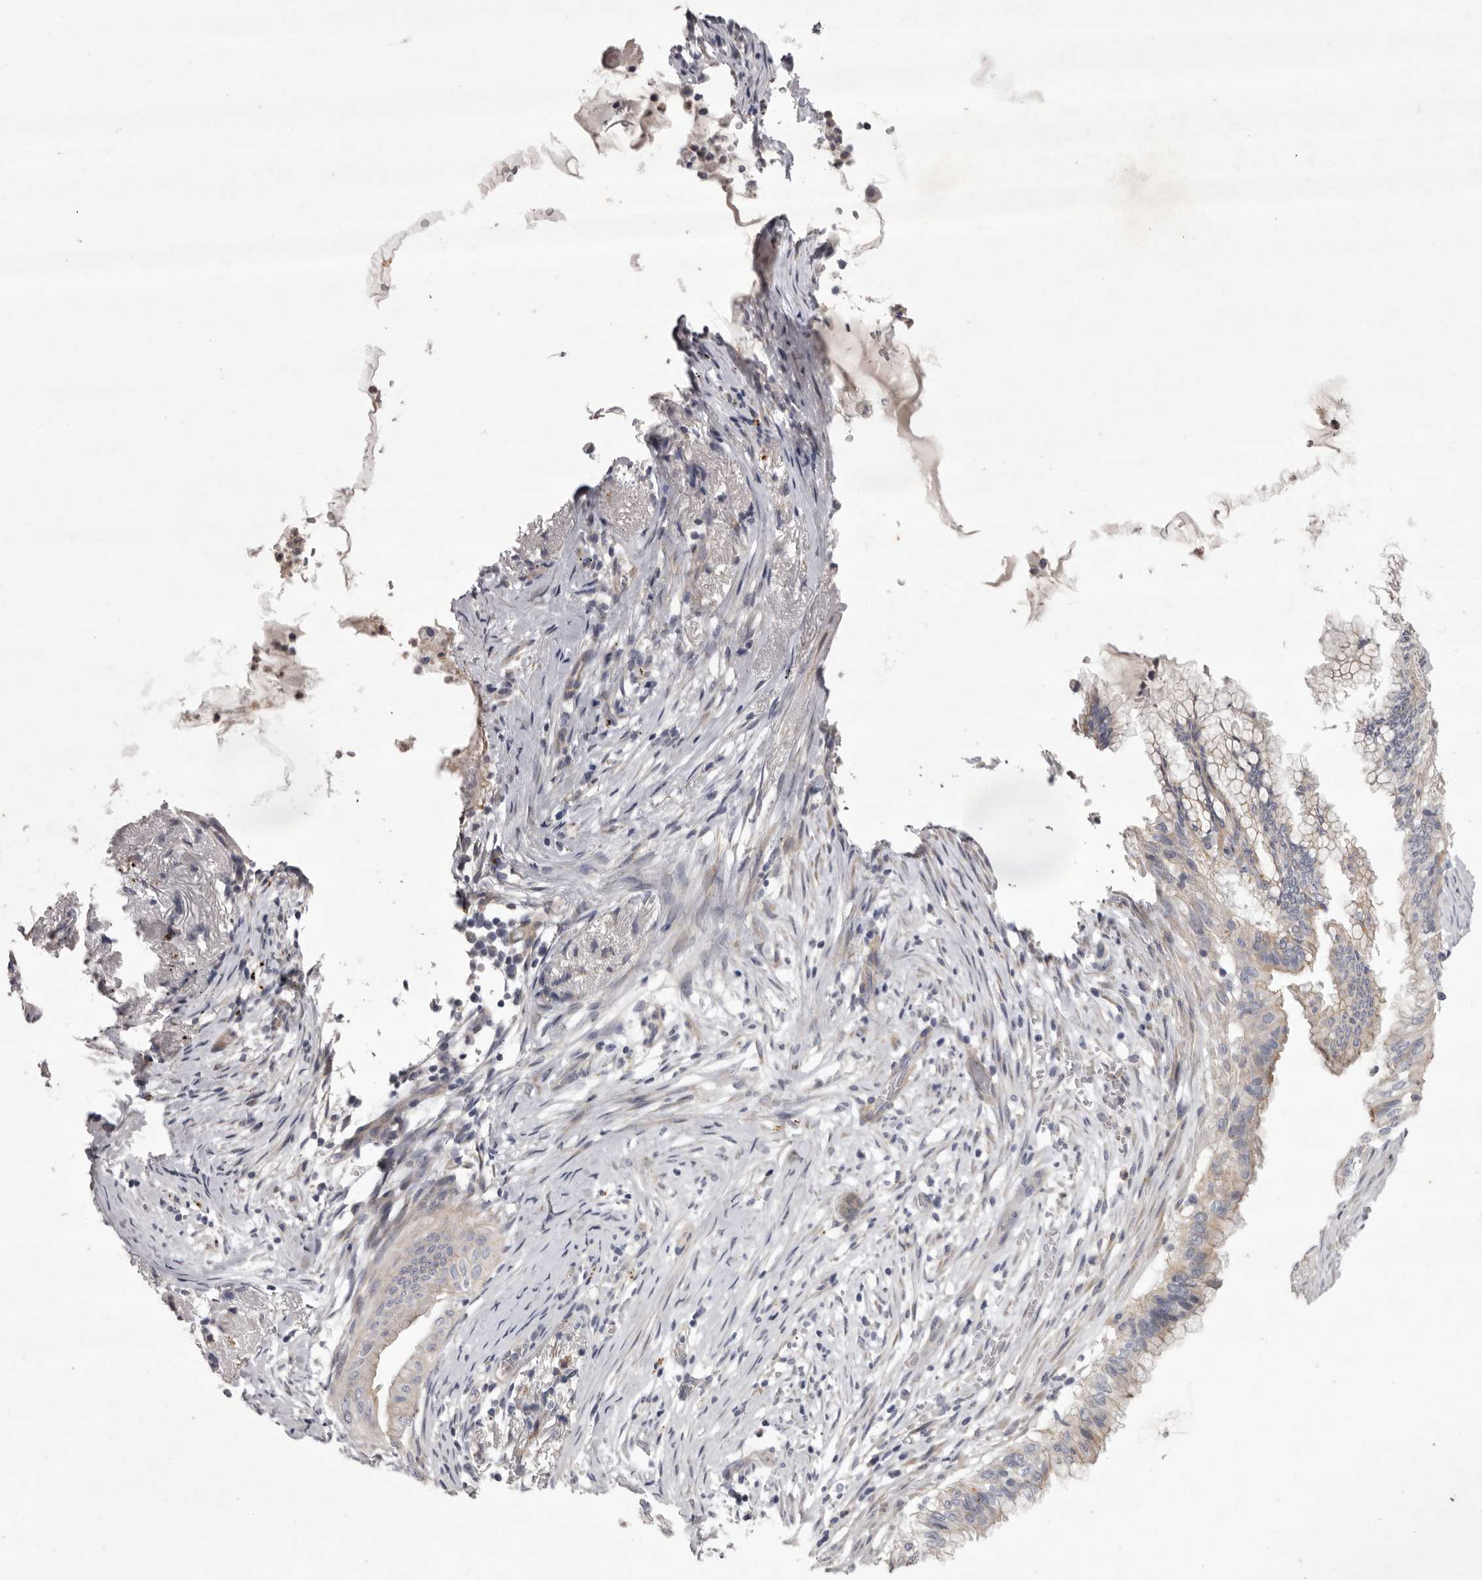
{"staining": {"intensity": "weak", "quantity": "25%-75%", "location": "cytoplasmic/membranous"}, "tissue": "lung cancer", "cell_type": "Tumor cells", "image_type": "cancer", "snomed": [{"axis": "morphology", "description": "Adenocarcinoma, NOS"}, {"axis": "topography", "description": "Lung"}], "caption": "This is an image of IHC staining of adenocarcinoma (lung), which shows weak staining in the cytoplasmic/membranous of tumor cells.", "gene": "NKAIN4", "patient": {"sex": "female", "age": 70}}